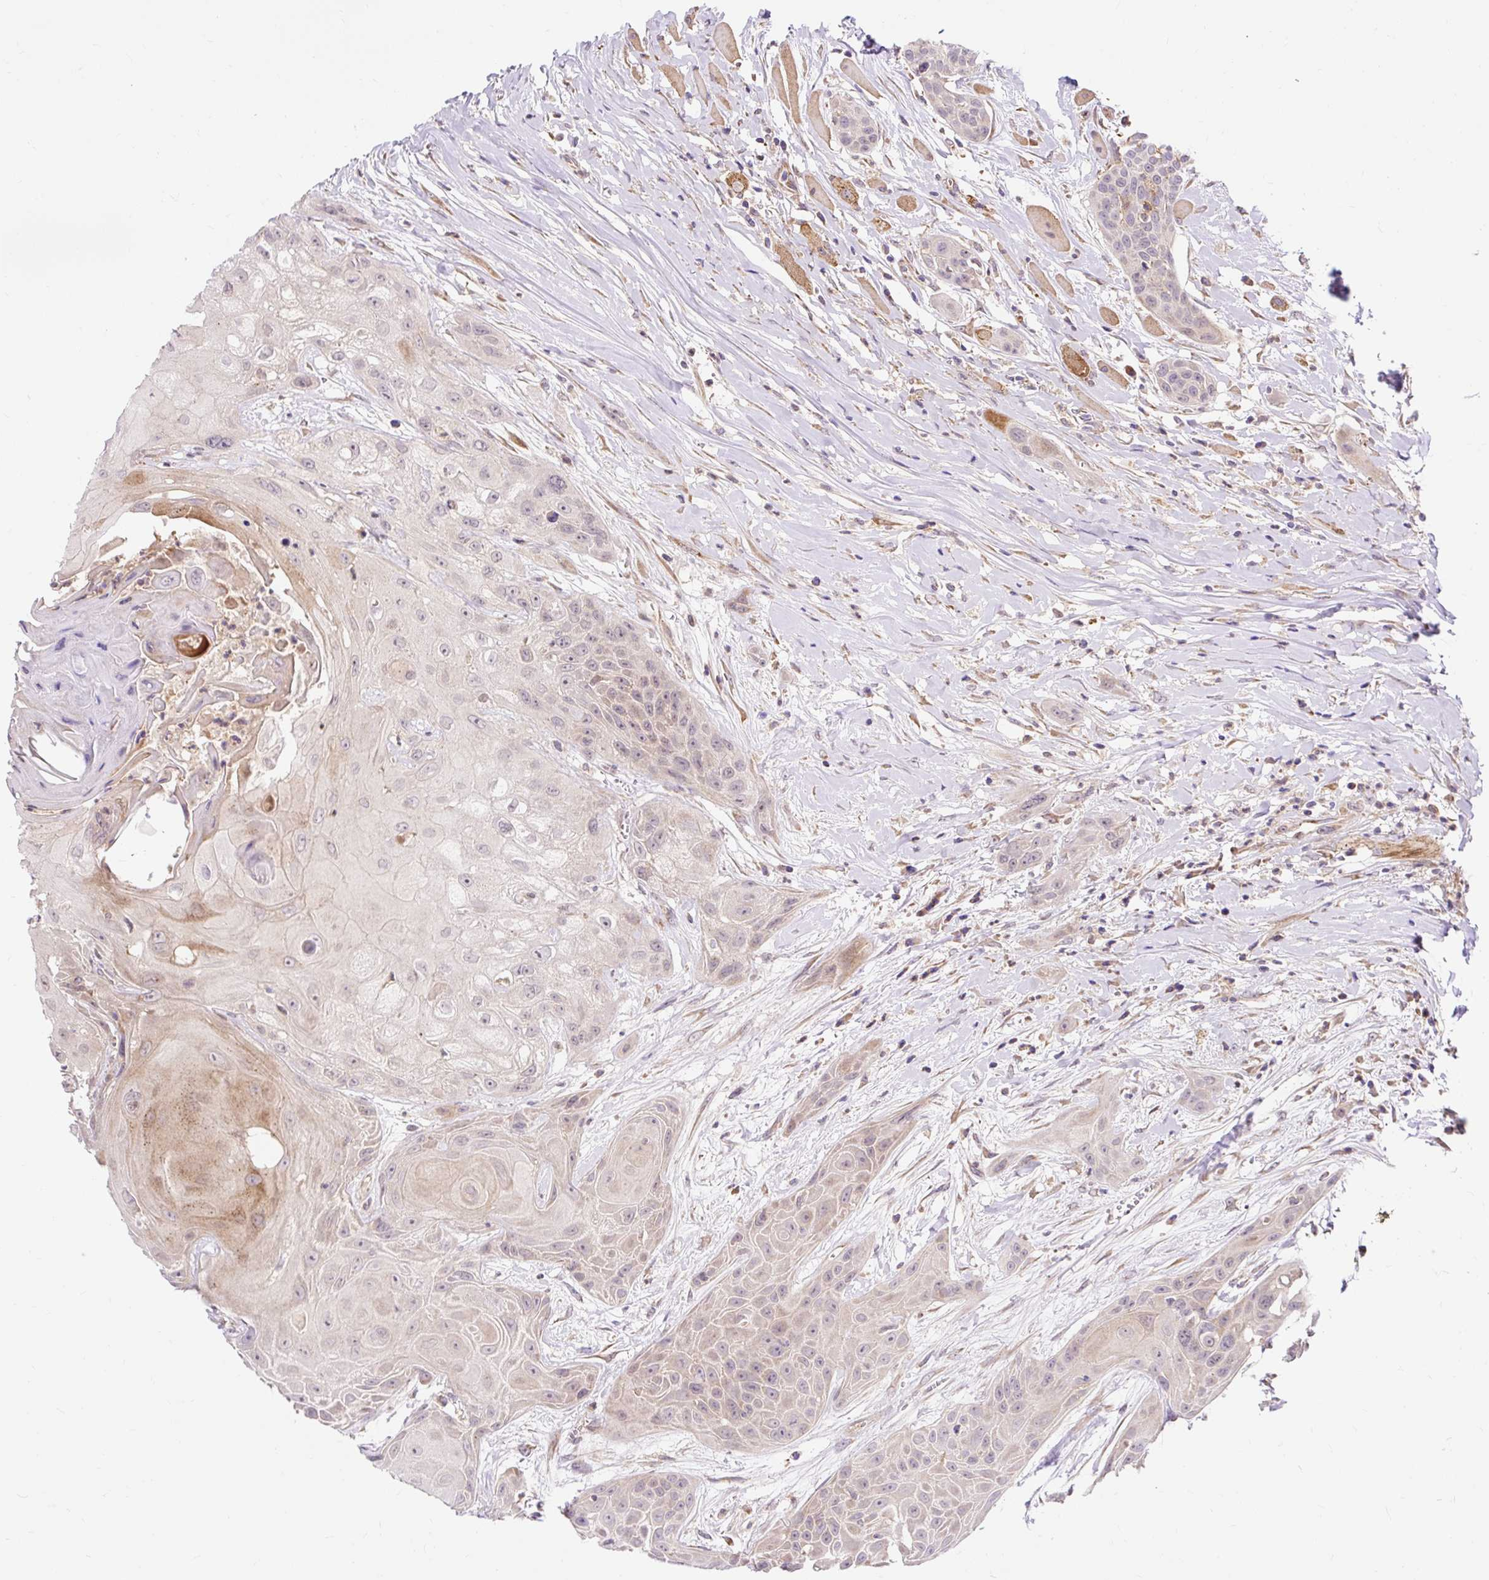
{"staining": {"intensity": "negative", "quantity": "none", "location": "none"}, "tissue": "head and neck cancer", "cell_type": "Tumor cells", "image_type": "cancer", "snomed": [{"axis": "morphology", "description": "Squamous cell carcinoma, NOS"}, {"axis": "topography", "description": "Head-Neck"}], "caption": "Image shows no significant protein staining in tumor cells of head and neck squamous cell carcinoma.", "gene": "TRIAP1", "patient": {"sex": "female", "age": 73}}